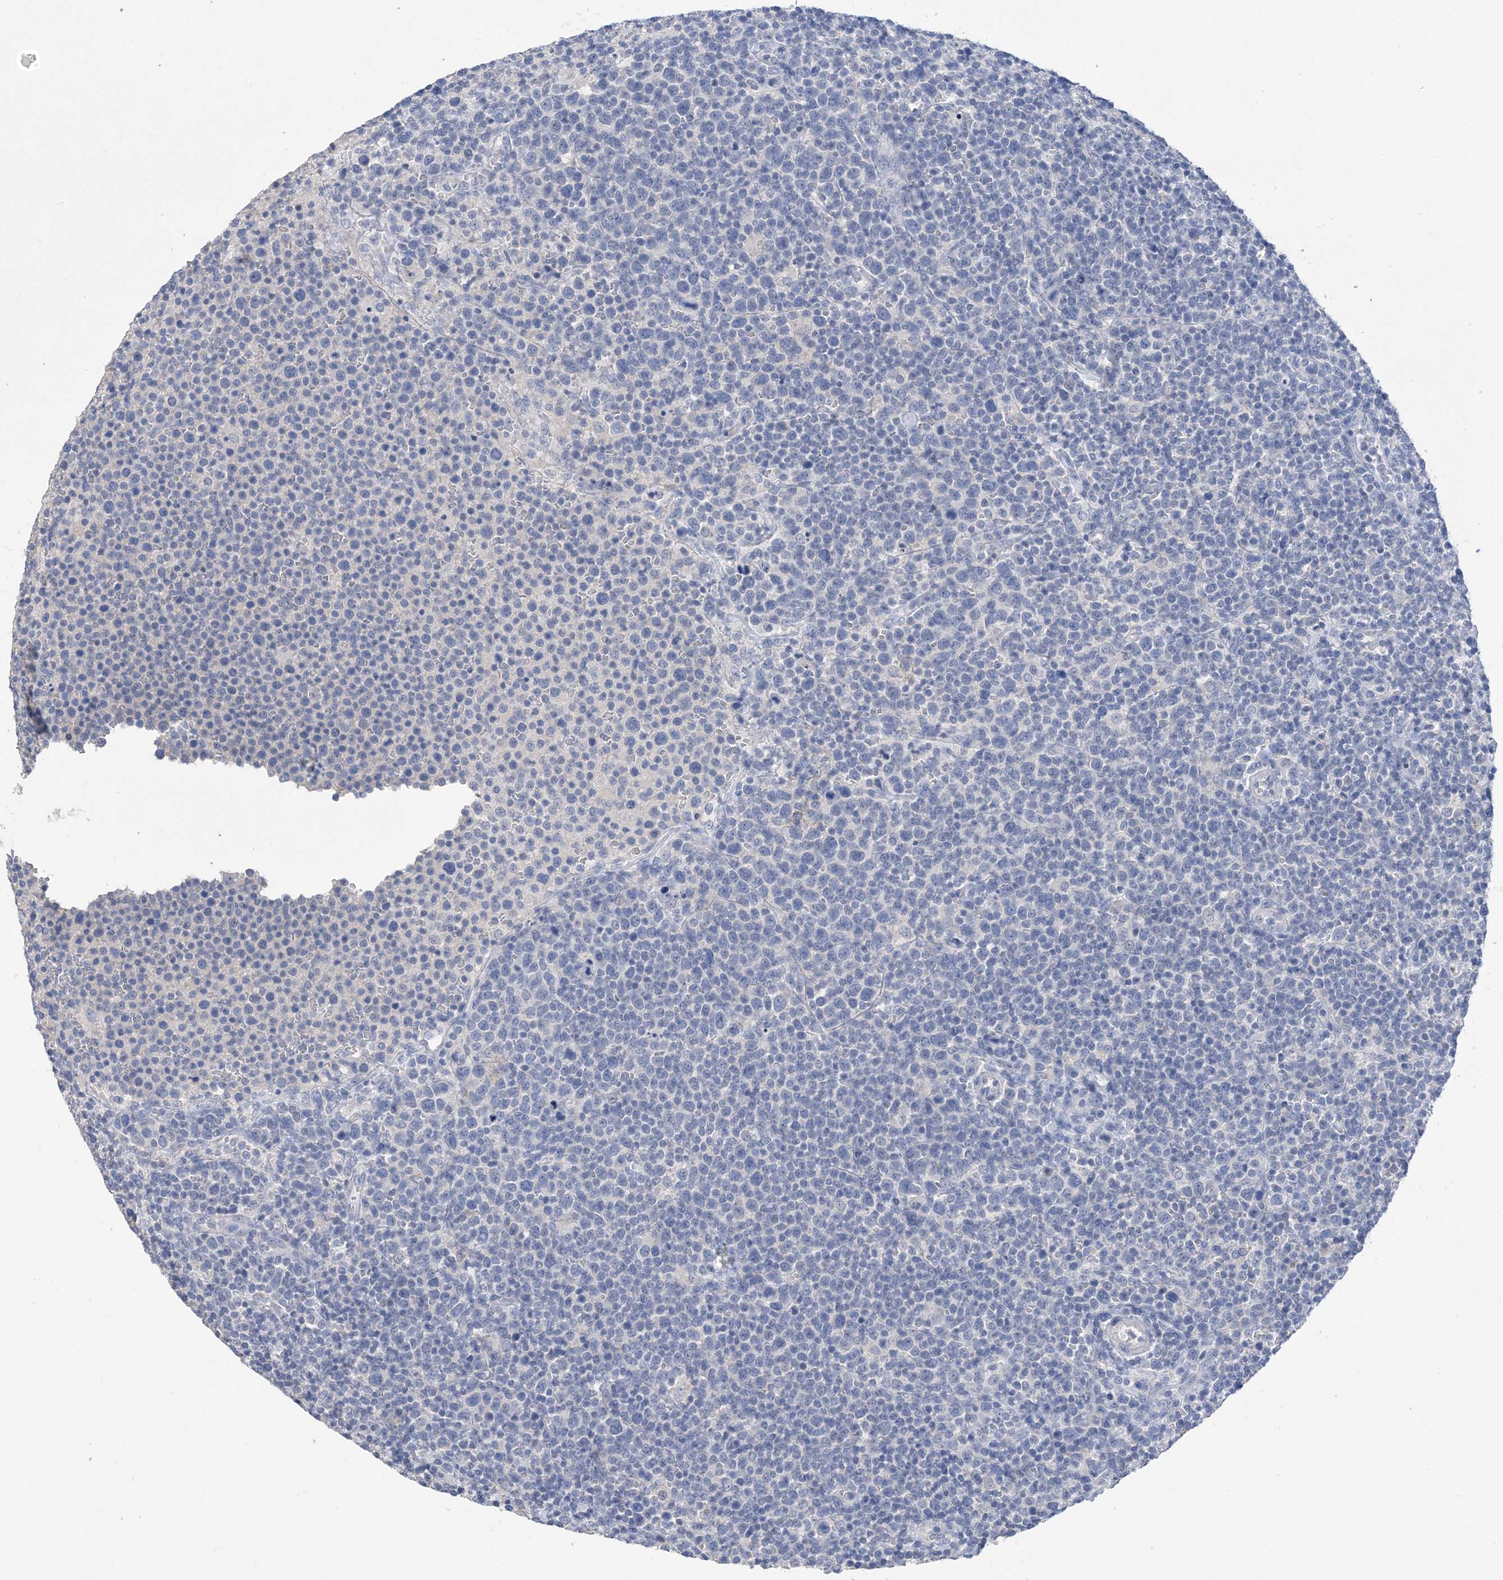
{"staining": {"intensity": "negative", "quantity": "none", "location": "none"}, "tissue": "lymphoma", "cell_type": "Tumor cells", "image_type": "cancer", "snomed": [{"axis": "morphology", "description": "Malignant lymphoma, non-Hodgkin's type, High grade"}, {"axis": "topography", "description": "Lymph node"}], "caption": "This is a image of immunohistochemistry staining of lymphoma, which shows no expression in tumor cells. (Stains: DAB (3,3'-diaminobenzidine) IHC with hematoxylin counter stain, Microscopy: brightfield microscopy at high magnification).", "gene": "DSC3", "patient": {"sex": "male", "age": 61}}